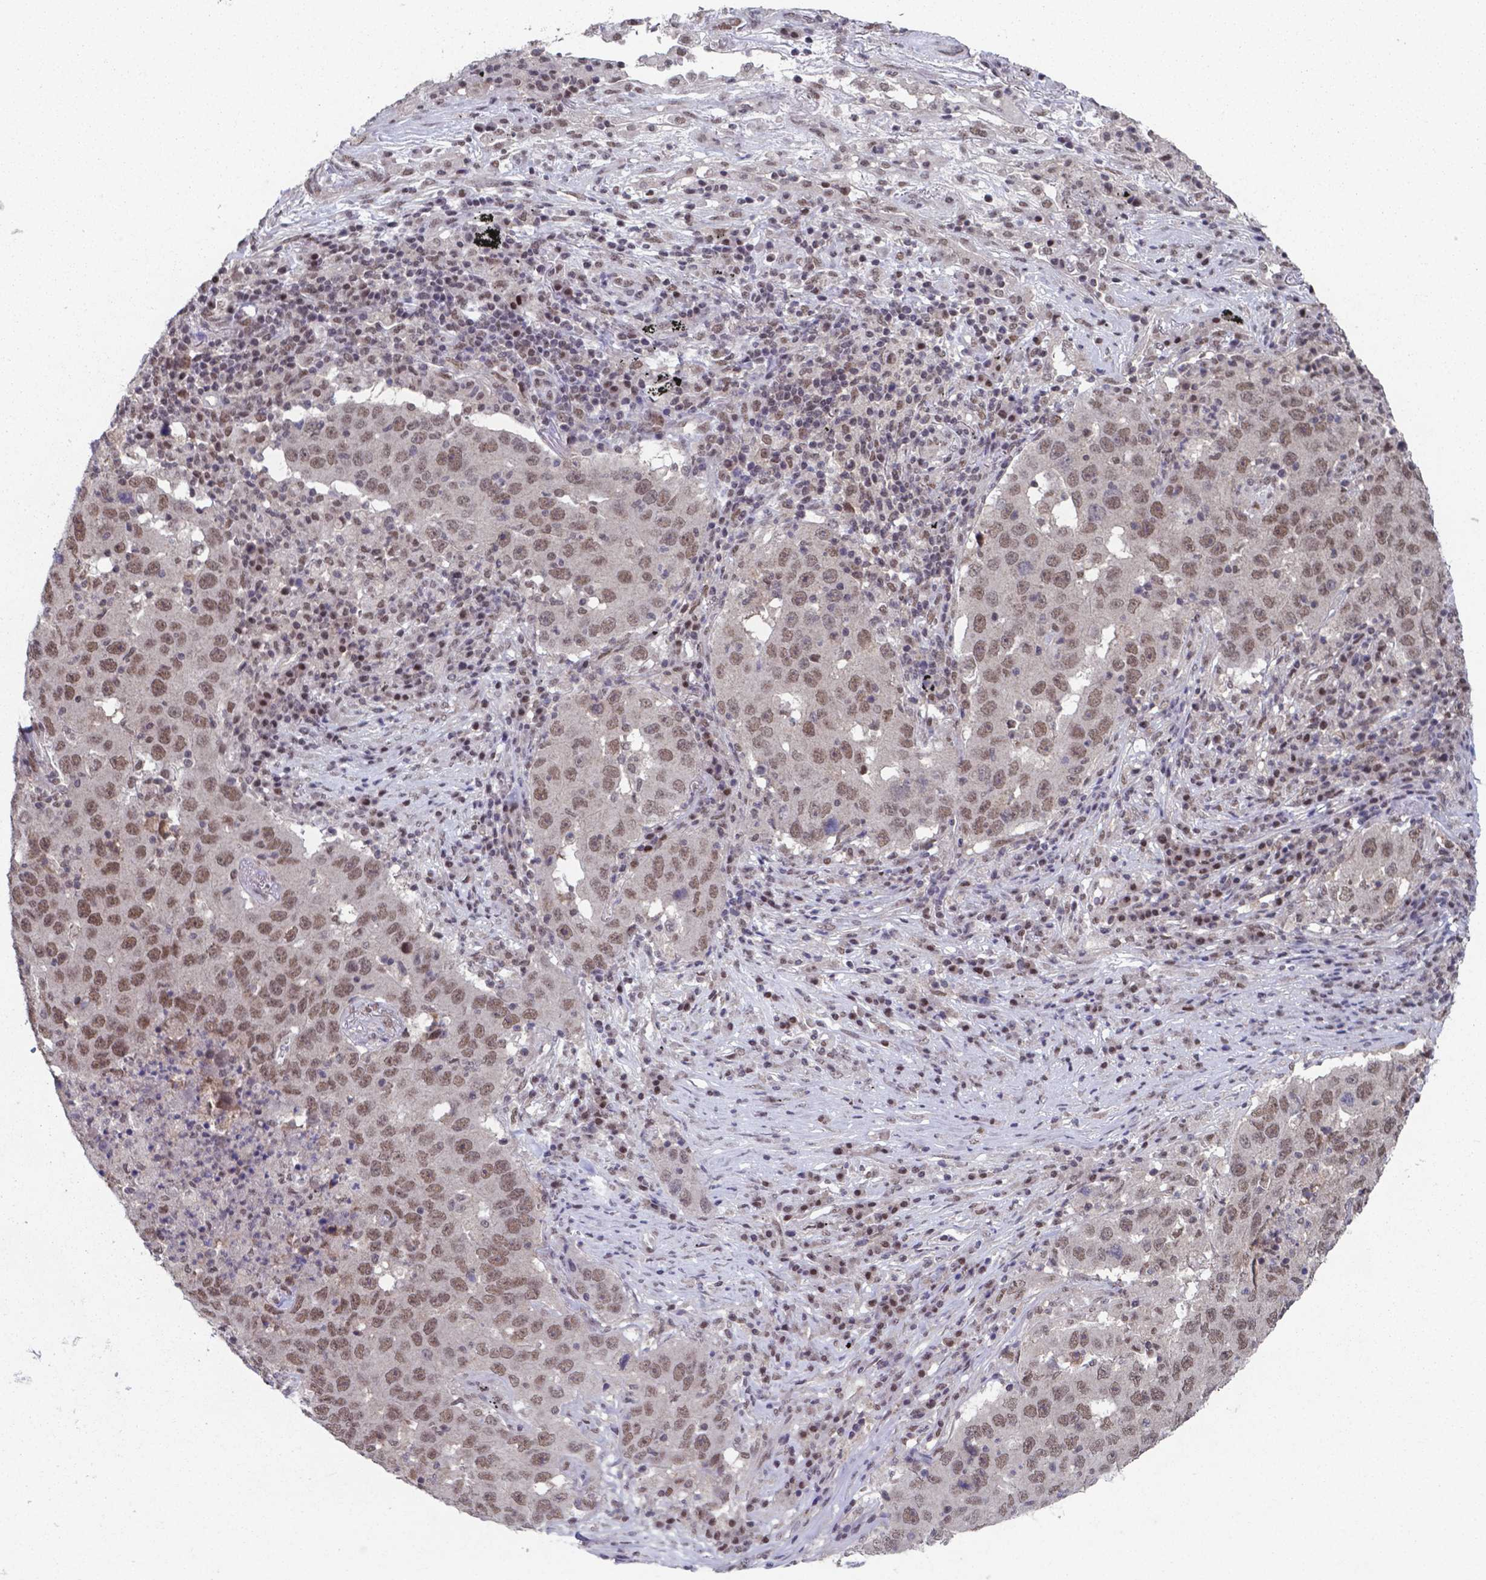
{"staining": {"intensity": "moderate", "quantity": ">75%", "location": "nuclear"}, "tissue": "lung cancer", "cell_type": "Tumor cells", "image_type": "cancer", "snomed": [{"axis": "morphology", "description": "Adenocarcinoma, NOS"}, {"axis": "topography", "description": "Lung"}], "caption": "Tumor cells show moderate nuclear positivity in approximately >75% of cells in adenocarcinoma (lung).", "gene": "UBA1", "patient": {"sex": "male", "age": 73}}